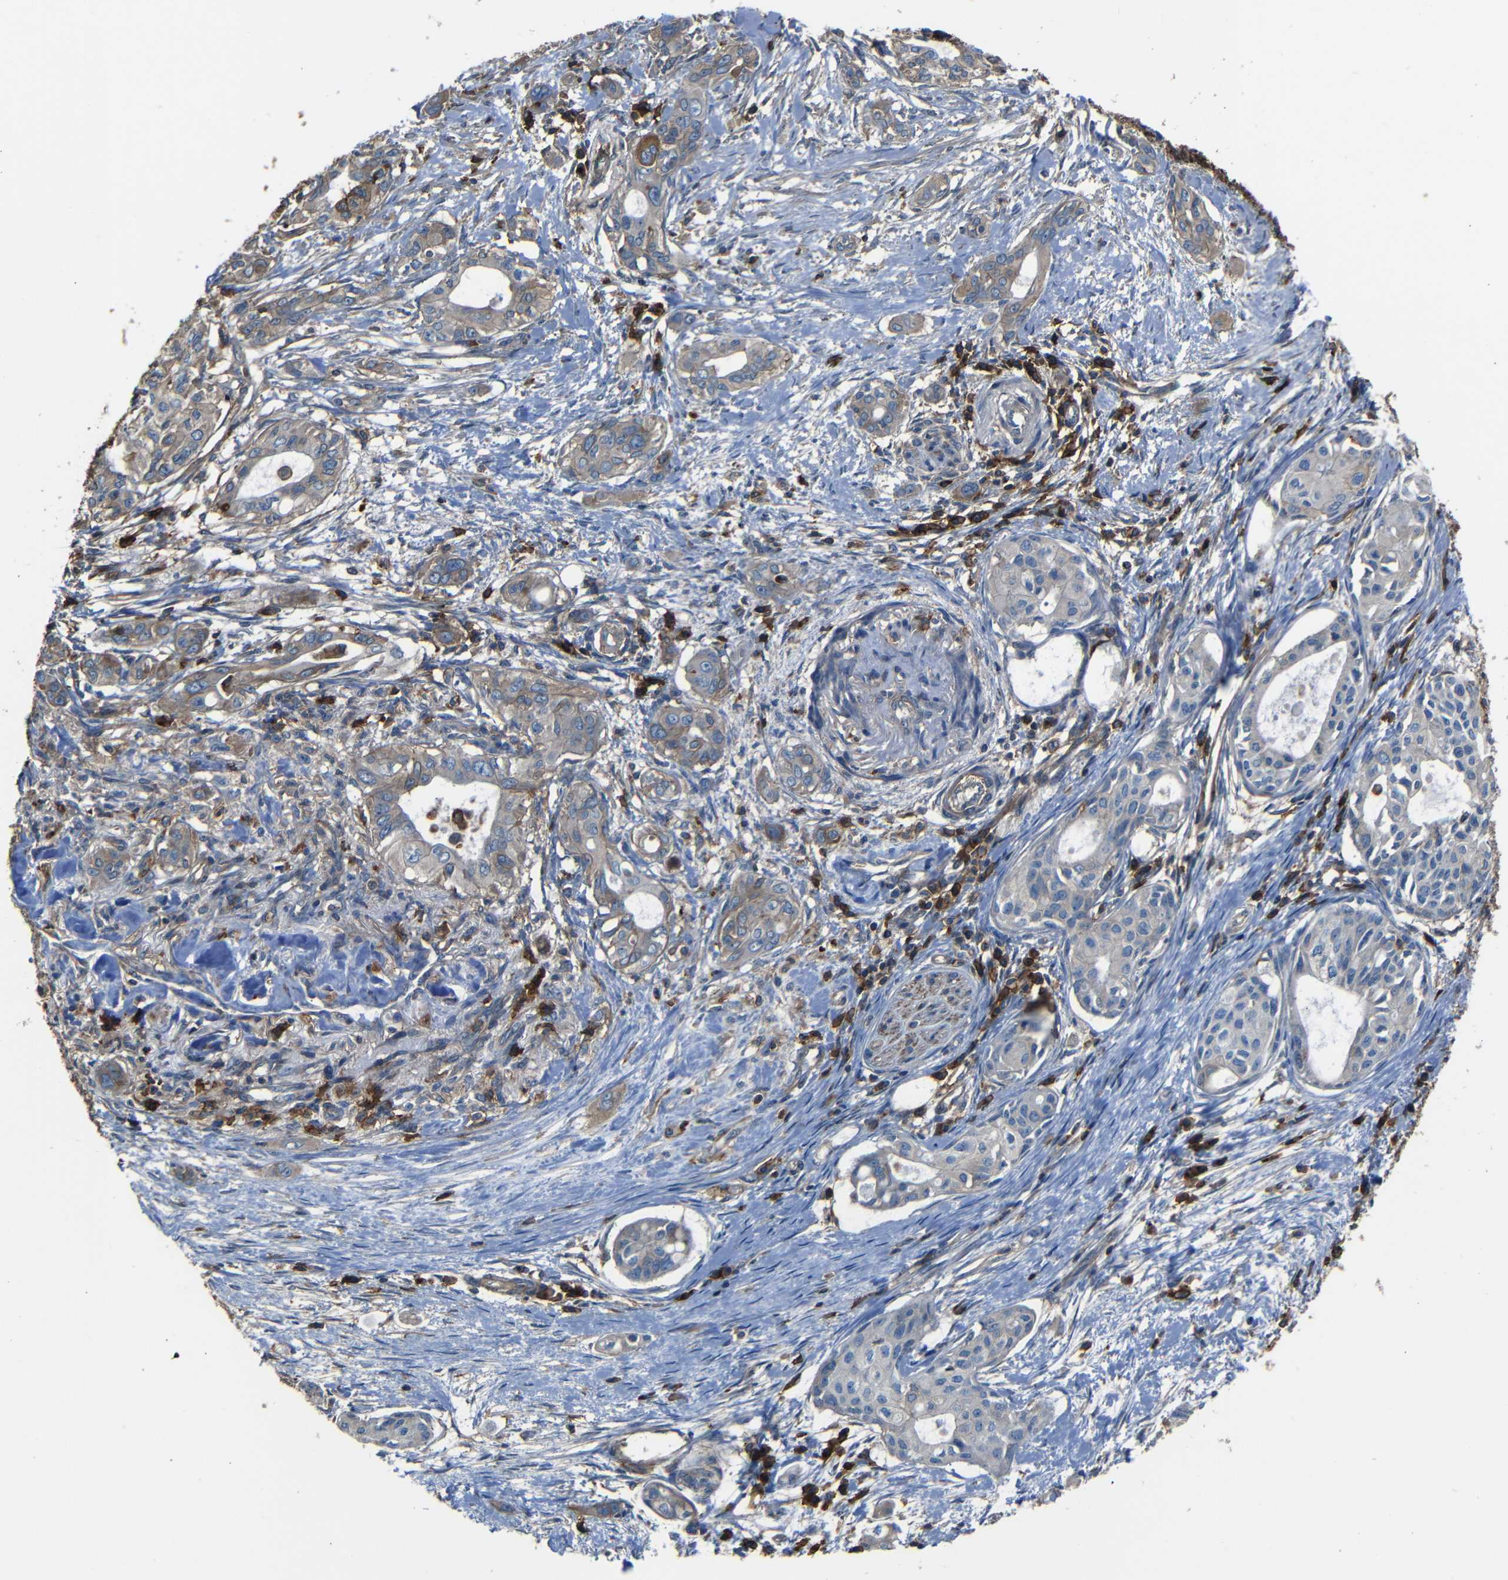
{"staining": {"intensity": "weak", "quantity": ">75%", "location": "cytoplasmic/membranous"}, "tissue": "pancreatic cancer", "cell_type": "Tumor cells", "image_type": "cancer", "snomed": [{"axis": "morphology", "description": "Adenocarcinoma, NOS"}, {"axis": "topography", "description": "Pancreas"}], "caption": "An immunohistochemistry image of neoplastic tissue is shown. Protein staining in brown labels weak cytoplasmic/membranous positivity in pancreatic cancer within tumor cells.", "gene": "ADGRE5", "patient": {"sex": "female", "age": 60}}